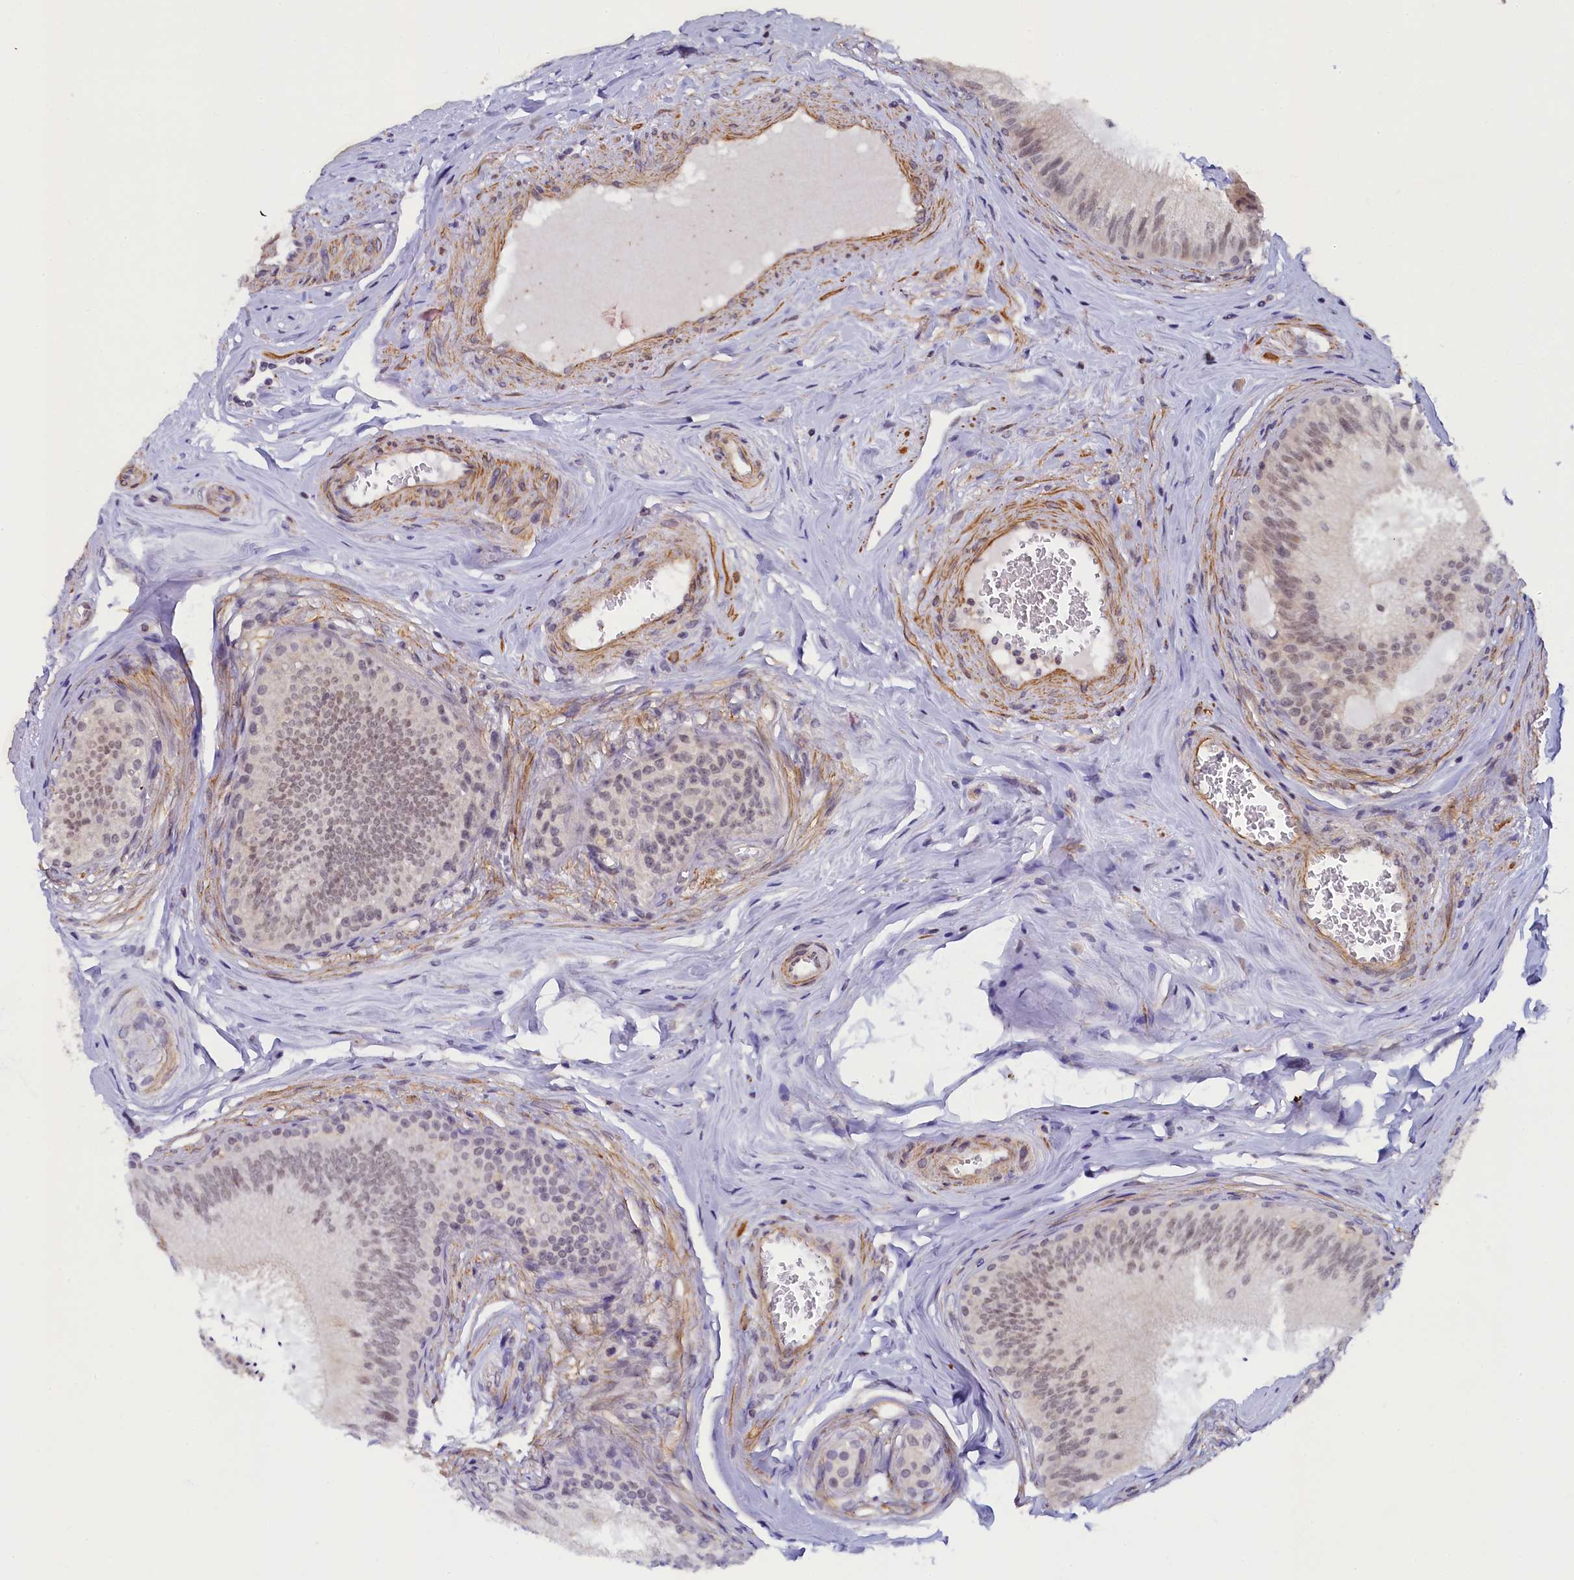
{"staining": {"intensity": "weak", "quantity": "25%-75%", "location": "nuclear"}, "tissue": "epididymis", "cell_type": "Glandular cells", "image_type": "normal", "snomed": [{"axis": "morphology", "description": "Normal tissue, NOS"}, {"axis": "topography", "description": "Epididymis"}], "caption": "Epididymis stained for a protein reveals weak nuclear positivity in glandular cells. The staining was performed using DAB (3,3'-diaminobenzidine) to visualize the protein expression in brown, while the nuclei were stained in blue with hematoxylin (Magnification: 20x).", "gene": "INTS14", "patient": {"sex": "male", "age": 46}}